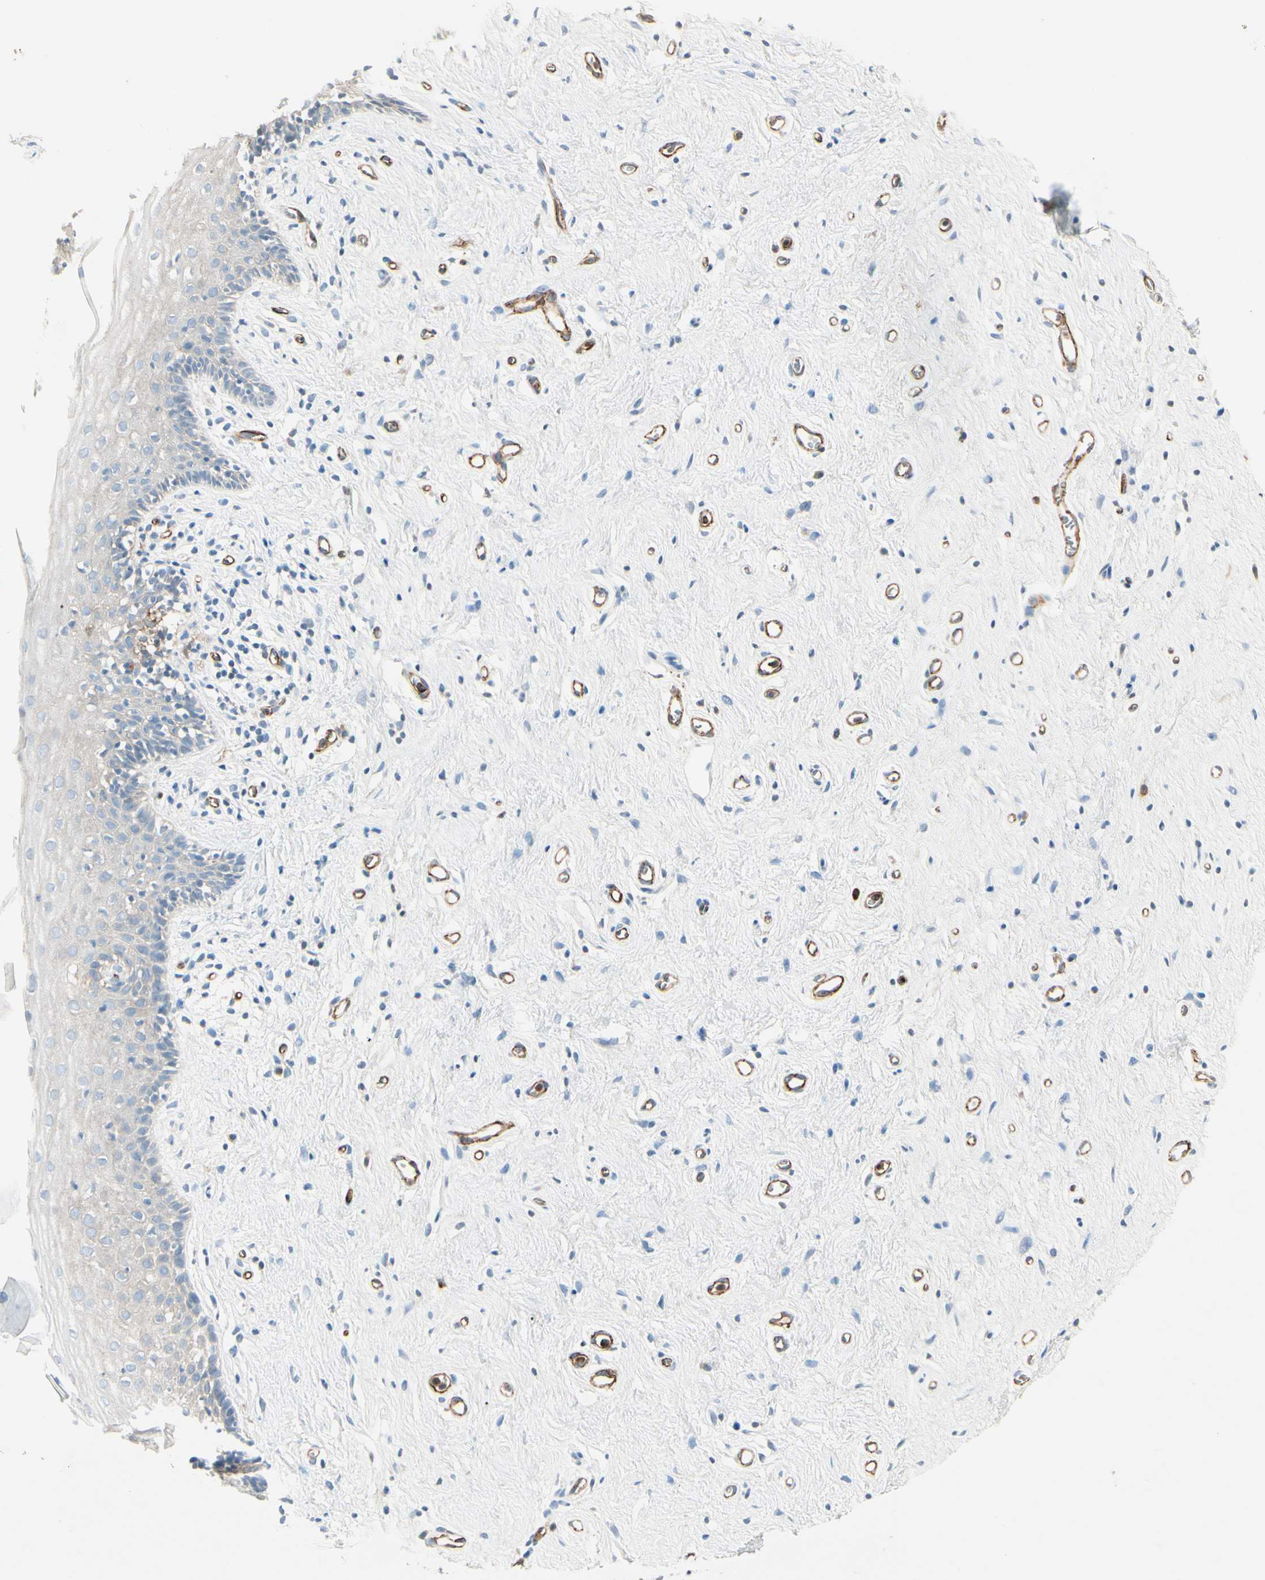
{"staining": {"intensity": "weak", "quantity": "<25%", "location": "cytoplasmic/membranous"}, "tissue": "vagina", "cell_type": "Squamous epithelial cells", "image_type": "normal", "snomed": [{"axis": "morphology", "description": "Normal tissue, NOS"}, {"axis": "topography", "description": "Vagina"}], "caption": "Immunohistochemical staining of unremarkable vagina demonstrates no significant staining in squamous epithelial cells.", "gene": "CD93", "patient": {"sex": "female", "age": 44}}